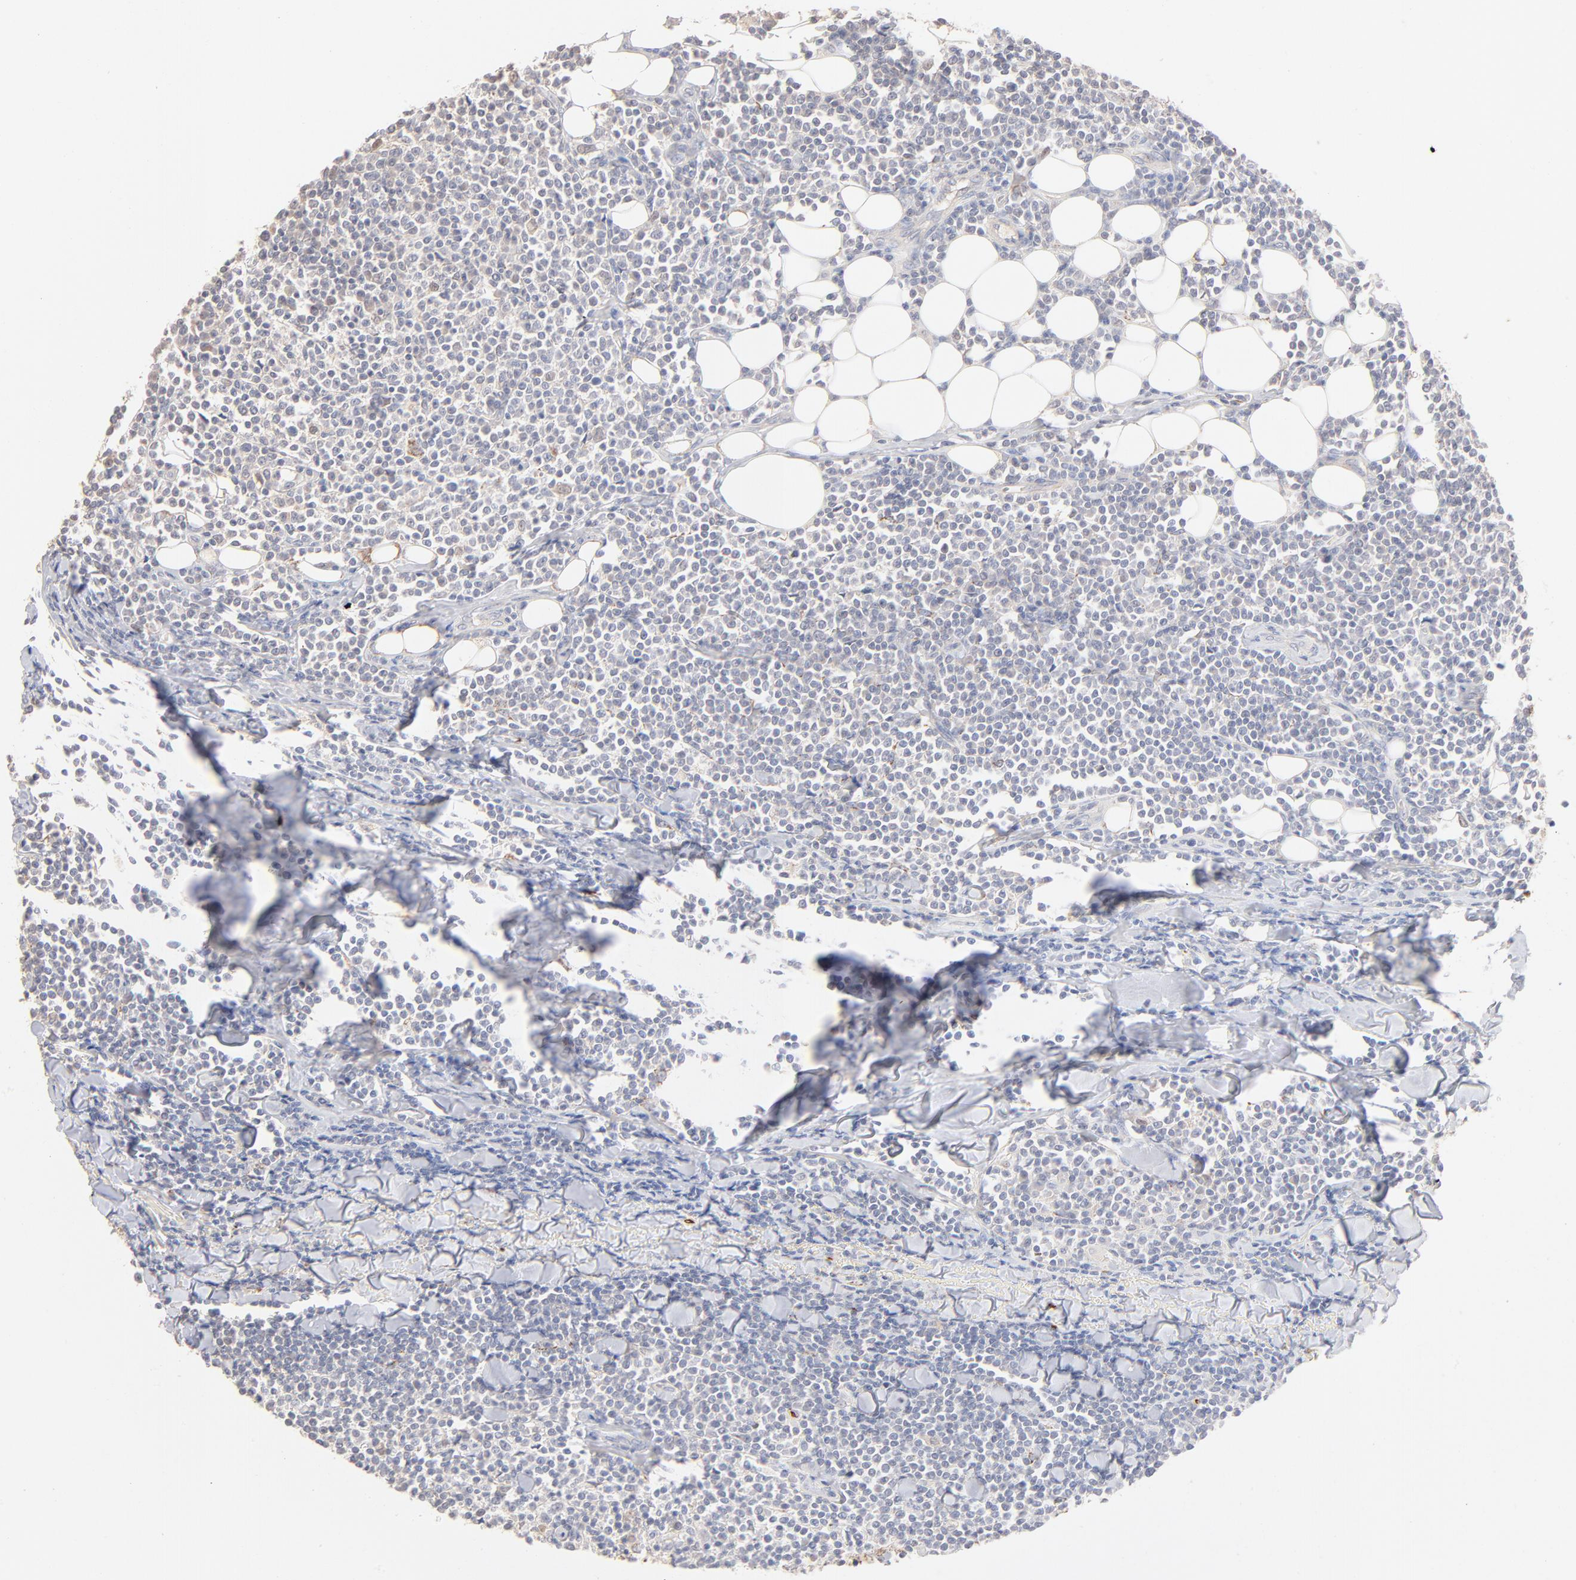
{"staining": {"intensity": "negative", "quantity": "none", "location": "none"}, "tissue": "lymphoma", "cell_type": "Tumor cells", "image_type": "cancer", "snomed": [{"axis": "morphology", "description": "Malignant lymphoma, non-Hodgkin's type, Low grade"}, {"axis": "topography", "description": "Soft tissue"}], "caption": "IHC image of neoplastic tissue: lymphoma stained with DAB demonstrates no significant protein positivity in tumor cells.", "gene": "SPTB", "patient": {"sex": "male", "age": 92}}